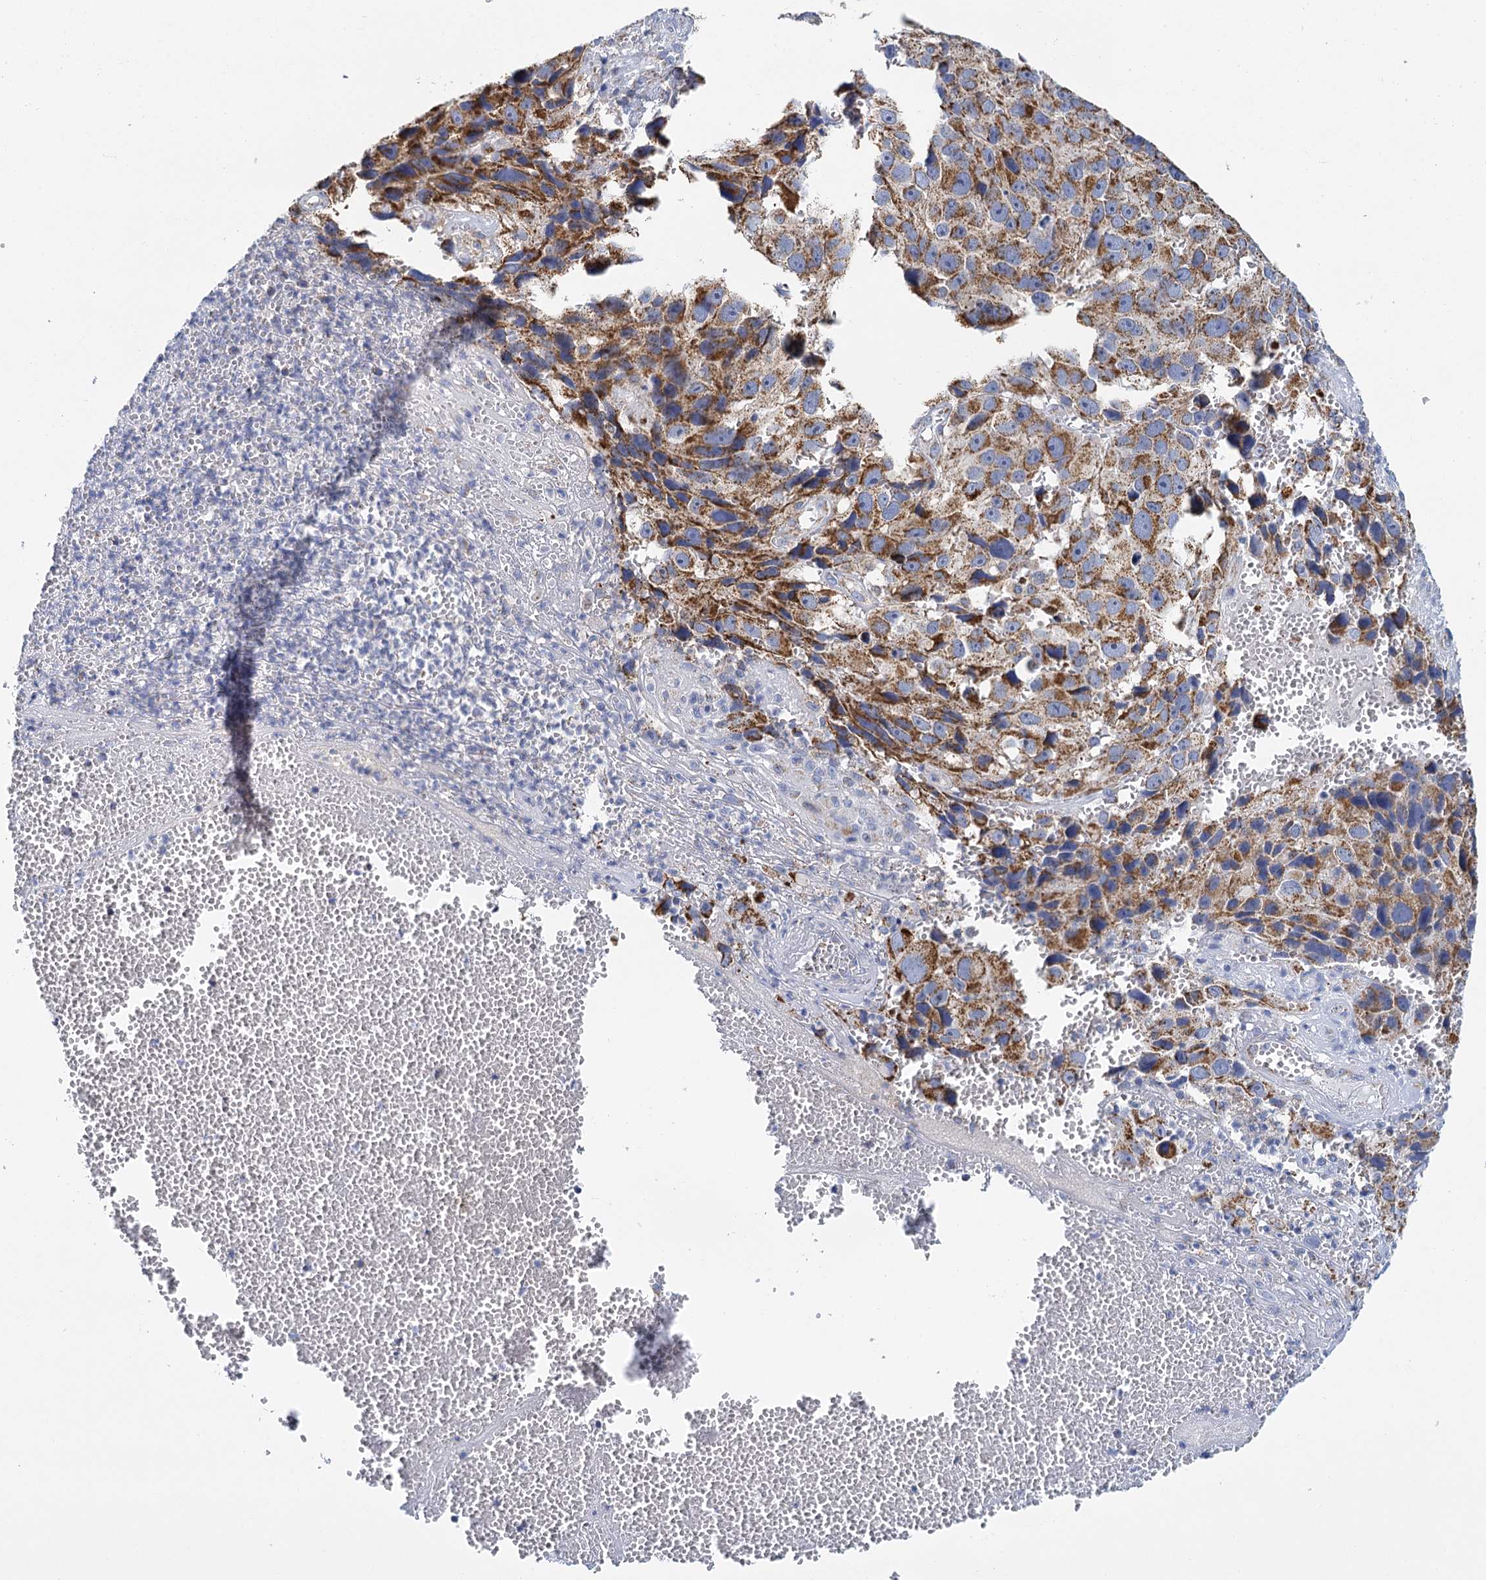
{"staining": {"intensity": "moderate", "quantity": ">75%", "location": "cytoplasmic/membranous"}, "tissue": "melanoma", "cell_type": "Tumor cells", "image_type": "cancer", "snomed": [{"axis": "morphology", "description": "Malignant melanoma, NOS"}, {"axis": "topography", "description": "Skin"}], "caption": "Approximately >75% of tumor cells in human melanoma exhibit moderate cytoplasmic/membranous protein expression as visualized by brown immunohistochemical staining.", "gene": "CCP110", "patient": {"sex": "male", "age": 84}}